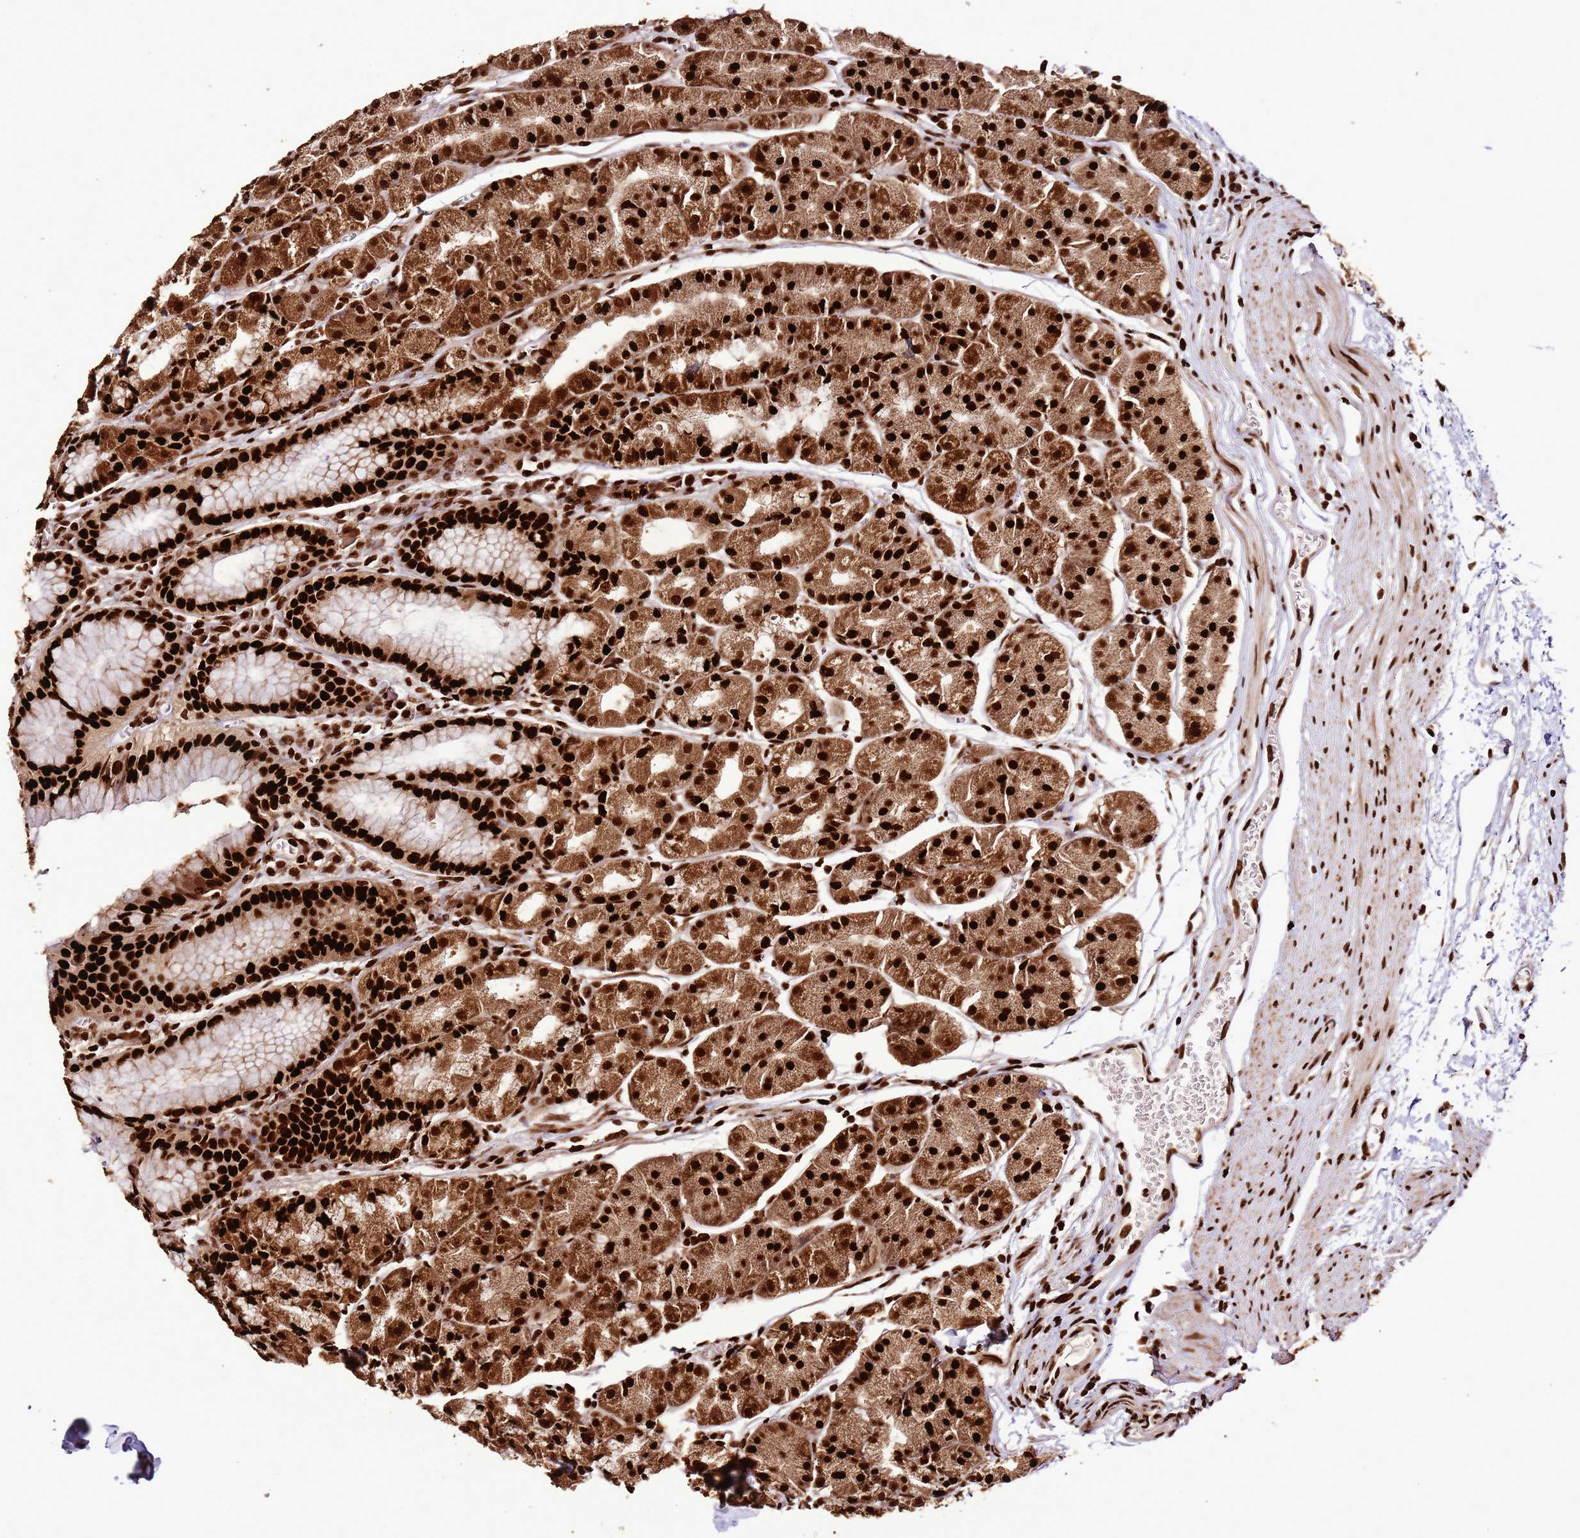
{"staining": {"intensity": "strong", "quantity": ">75%", "location": "cytoplasmic/membranous,nuclear"}, "tissue": "stomach", "cell_type": "Glandular cells", "image_type": "normal", "snomed": [{"axis": "morphology", "description": "Normal tissue, NOS"}, {"axis": "topography", "description": "Stomach"}], "caption": "The histopathology image displays immunohistochemical staining of normal stomach. There is strong cytoplasmic/membranous,nuclear positivity is seen in approximately >75% of glandular cells.", "gene": "HNRNPAB", "patient": {"sex": "male", "age": 55}}